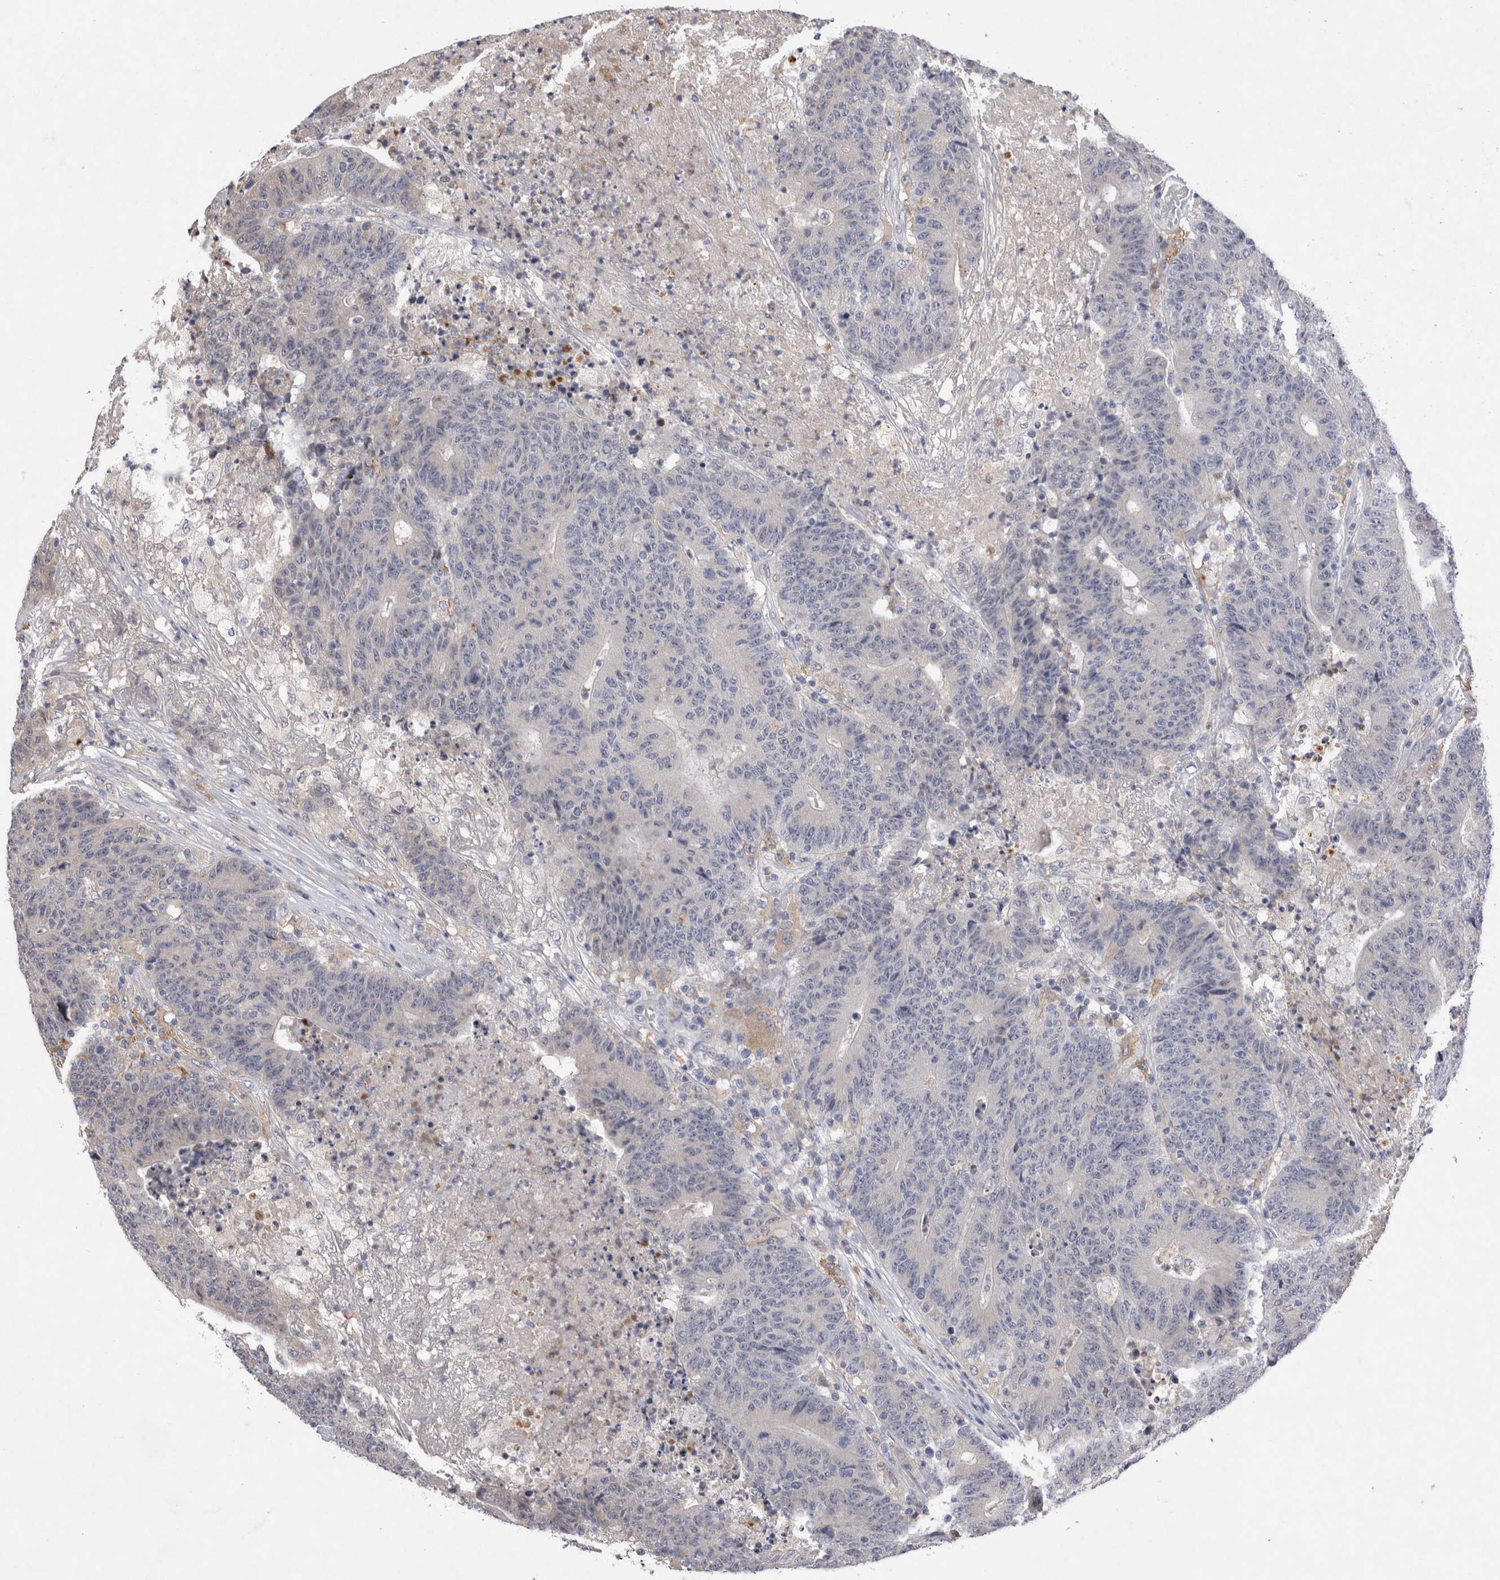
{"staining": {"intensity": "negative", "quantity": "none", "location": "none"}, "tissue": "colorectal cancer", "cell_type": "Tumor cells", "image_type": "cancer", "snomed": [{"axis": "morphology", "description": "Normal tissue, NOS"}, {"axis": "morphology", "description": "Adenocarcinoma, NOS"}, {"axis": "topography", "description": "Colon"}], "caption": "Immunohistochemistry of adenocarcinoma (colorectal) demonstrates no expression in tumor cells. Nuclei are stained in blue.", "gene": "VSIG4", "patient": {"sex": "female", "age": 75}}